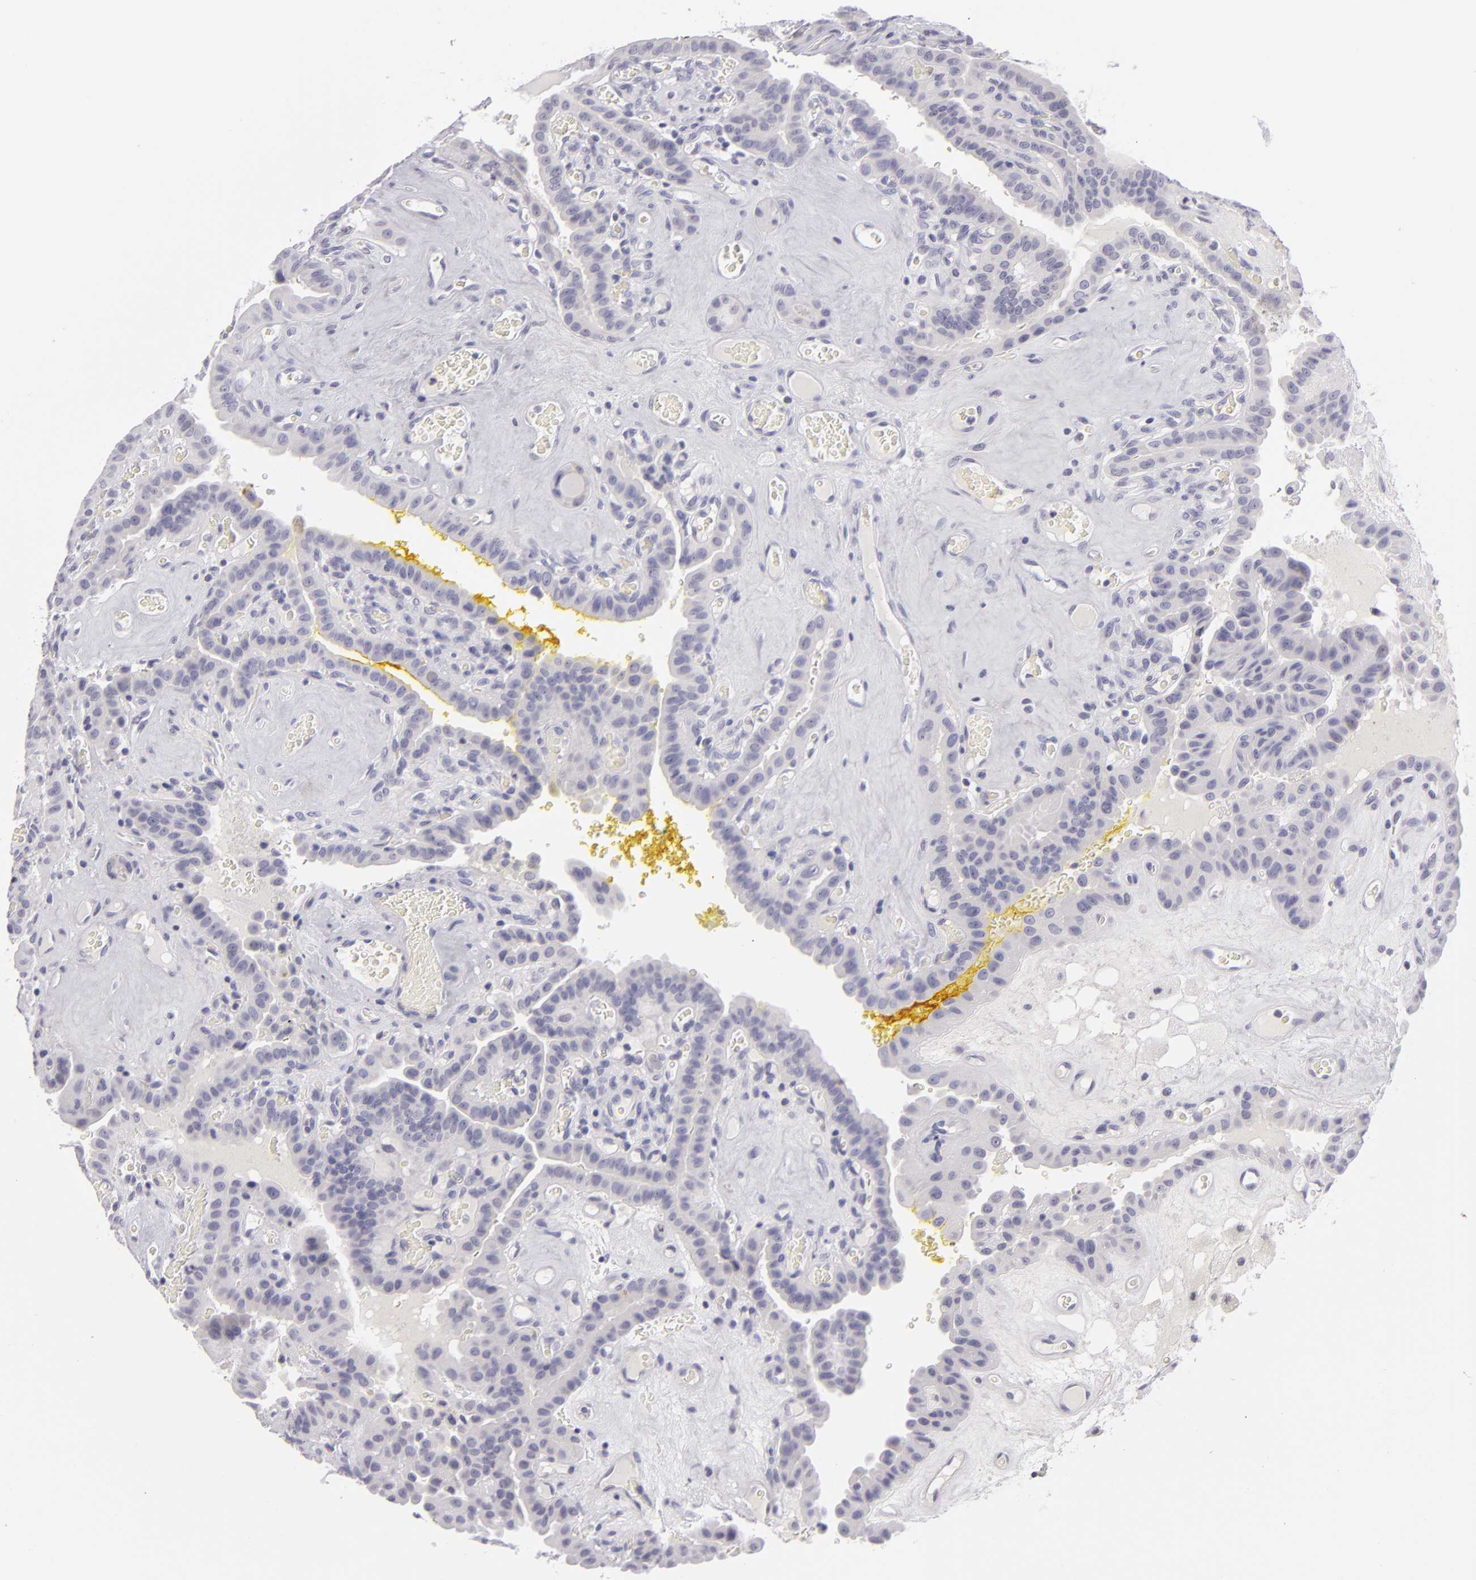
{"staining": {"intensity": "negative", "quantity": "none", "location": "none"}, "tissue": "thyroid cancer", "cell_type": "Tumor cells", "image_type": "cancer", "snomed": [{"axis": "morphology", "description": "Papillary adenocarcinoma, NOS"}, {"axis": "topography", "description": "Thyroid gland"}], "caption": "This is an immunohistochemistry (IHC) image of human papillary adenocarcinoma (thyroid). There is no expression in tumor cells.", "gene": "TNNC1", "patient": {"sex": "male", "age": 87}}